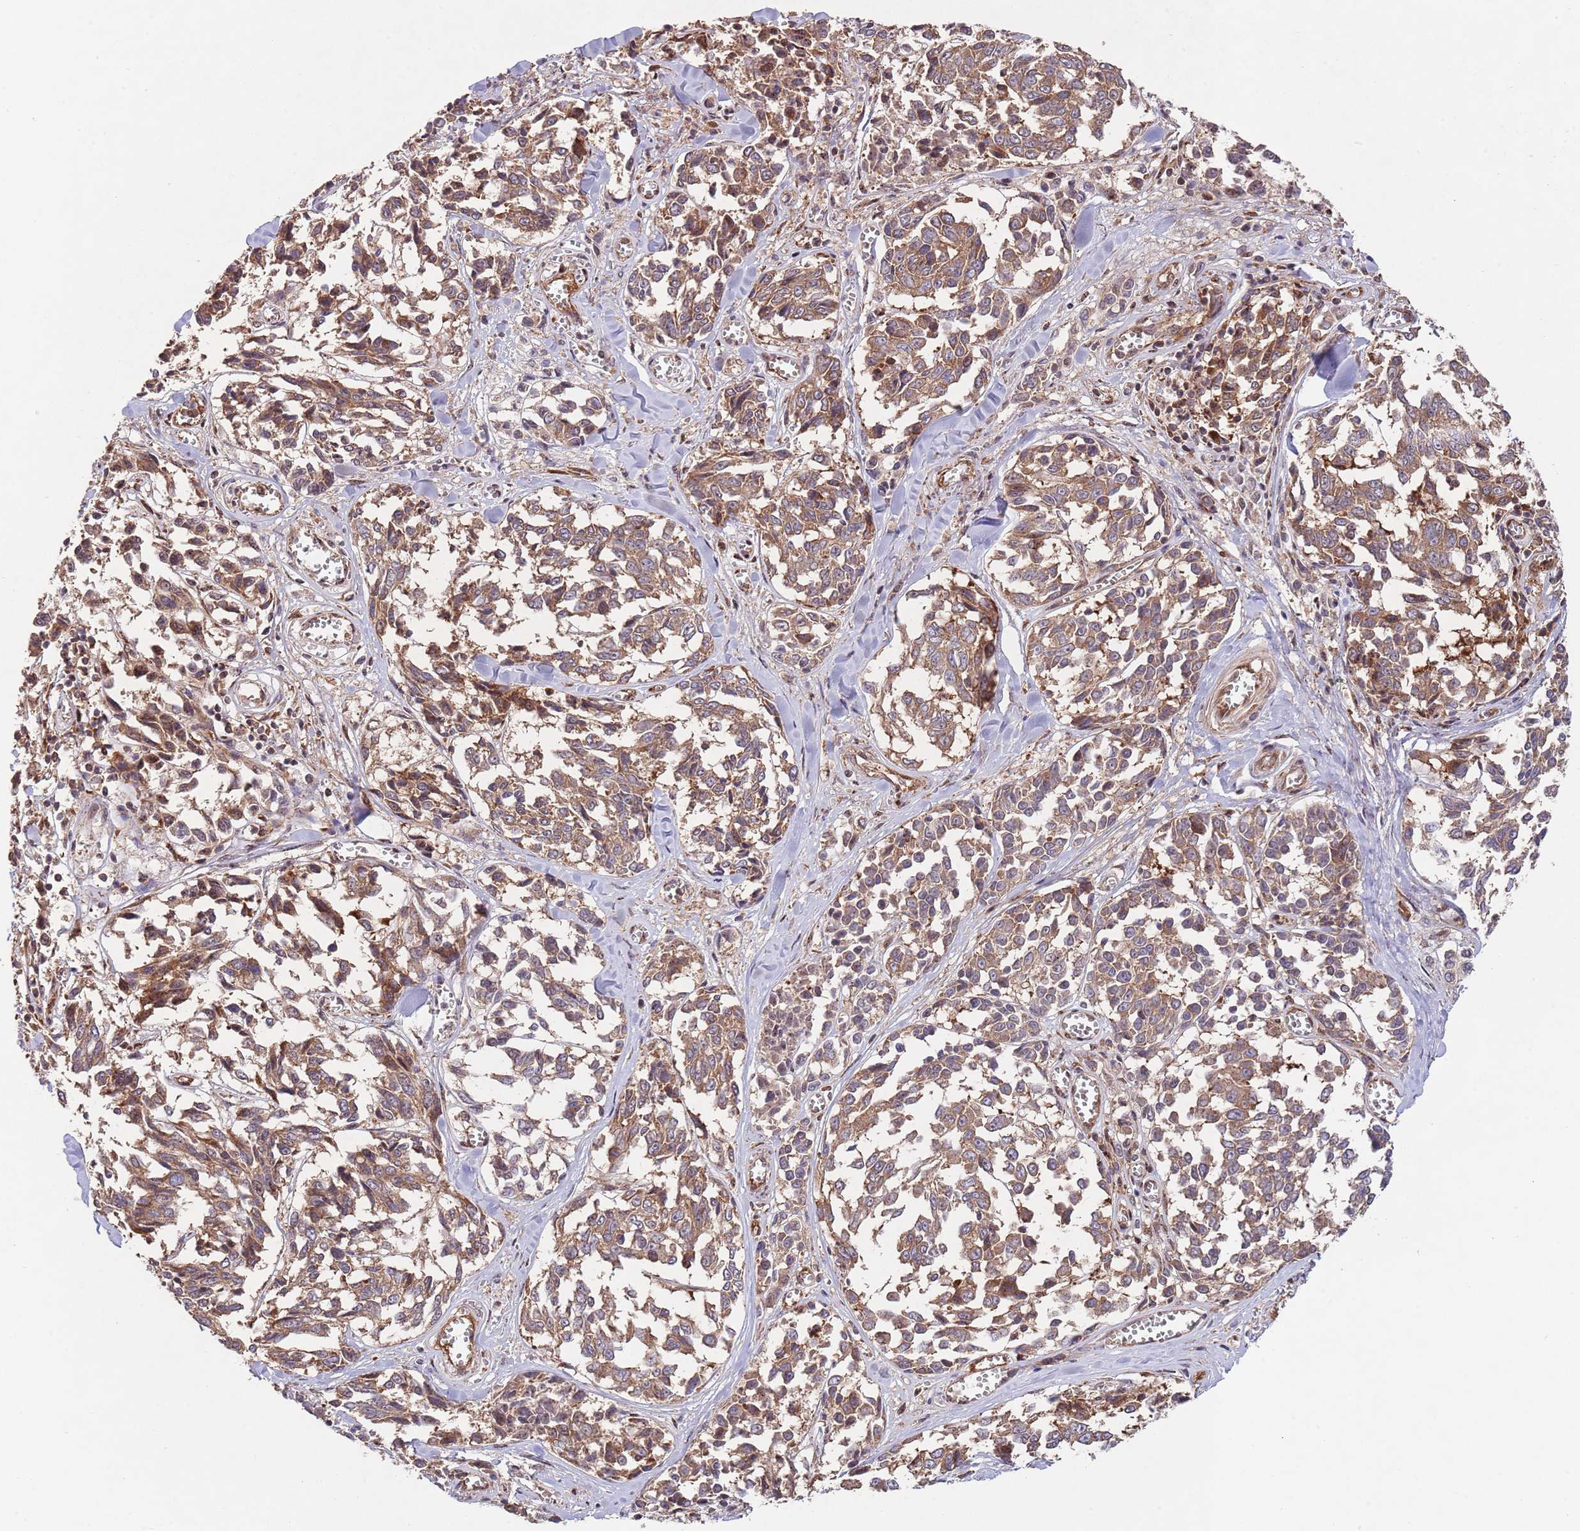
{"staining": {"intensity": "moderate", "quantity": ">75%", "location": "cytoplasmic/membranous"}, "tissue": "melanoma", "cell_type": "Tumor cells", "image_type": "cancer", "snomed": [{"axis": "morphology", "description": "Malignant melanoma, NOS"}, {"axis": "topography", "description": "Skin"}], "caption": "The immunohistochemical stain labels moderate cytoplasmic/membranous positivity in tumor cells of malignant melanoma tissue.", "gene": "RNF19B", "patient": {"sex": "female", "age": 64}}